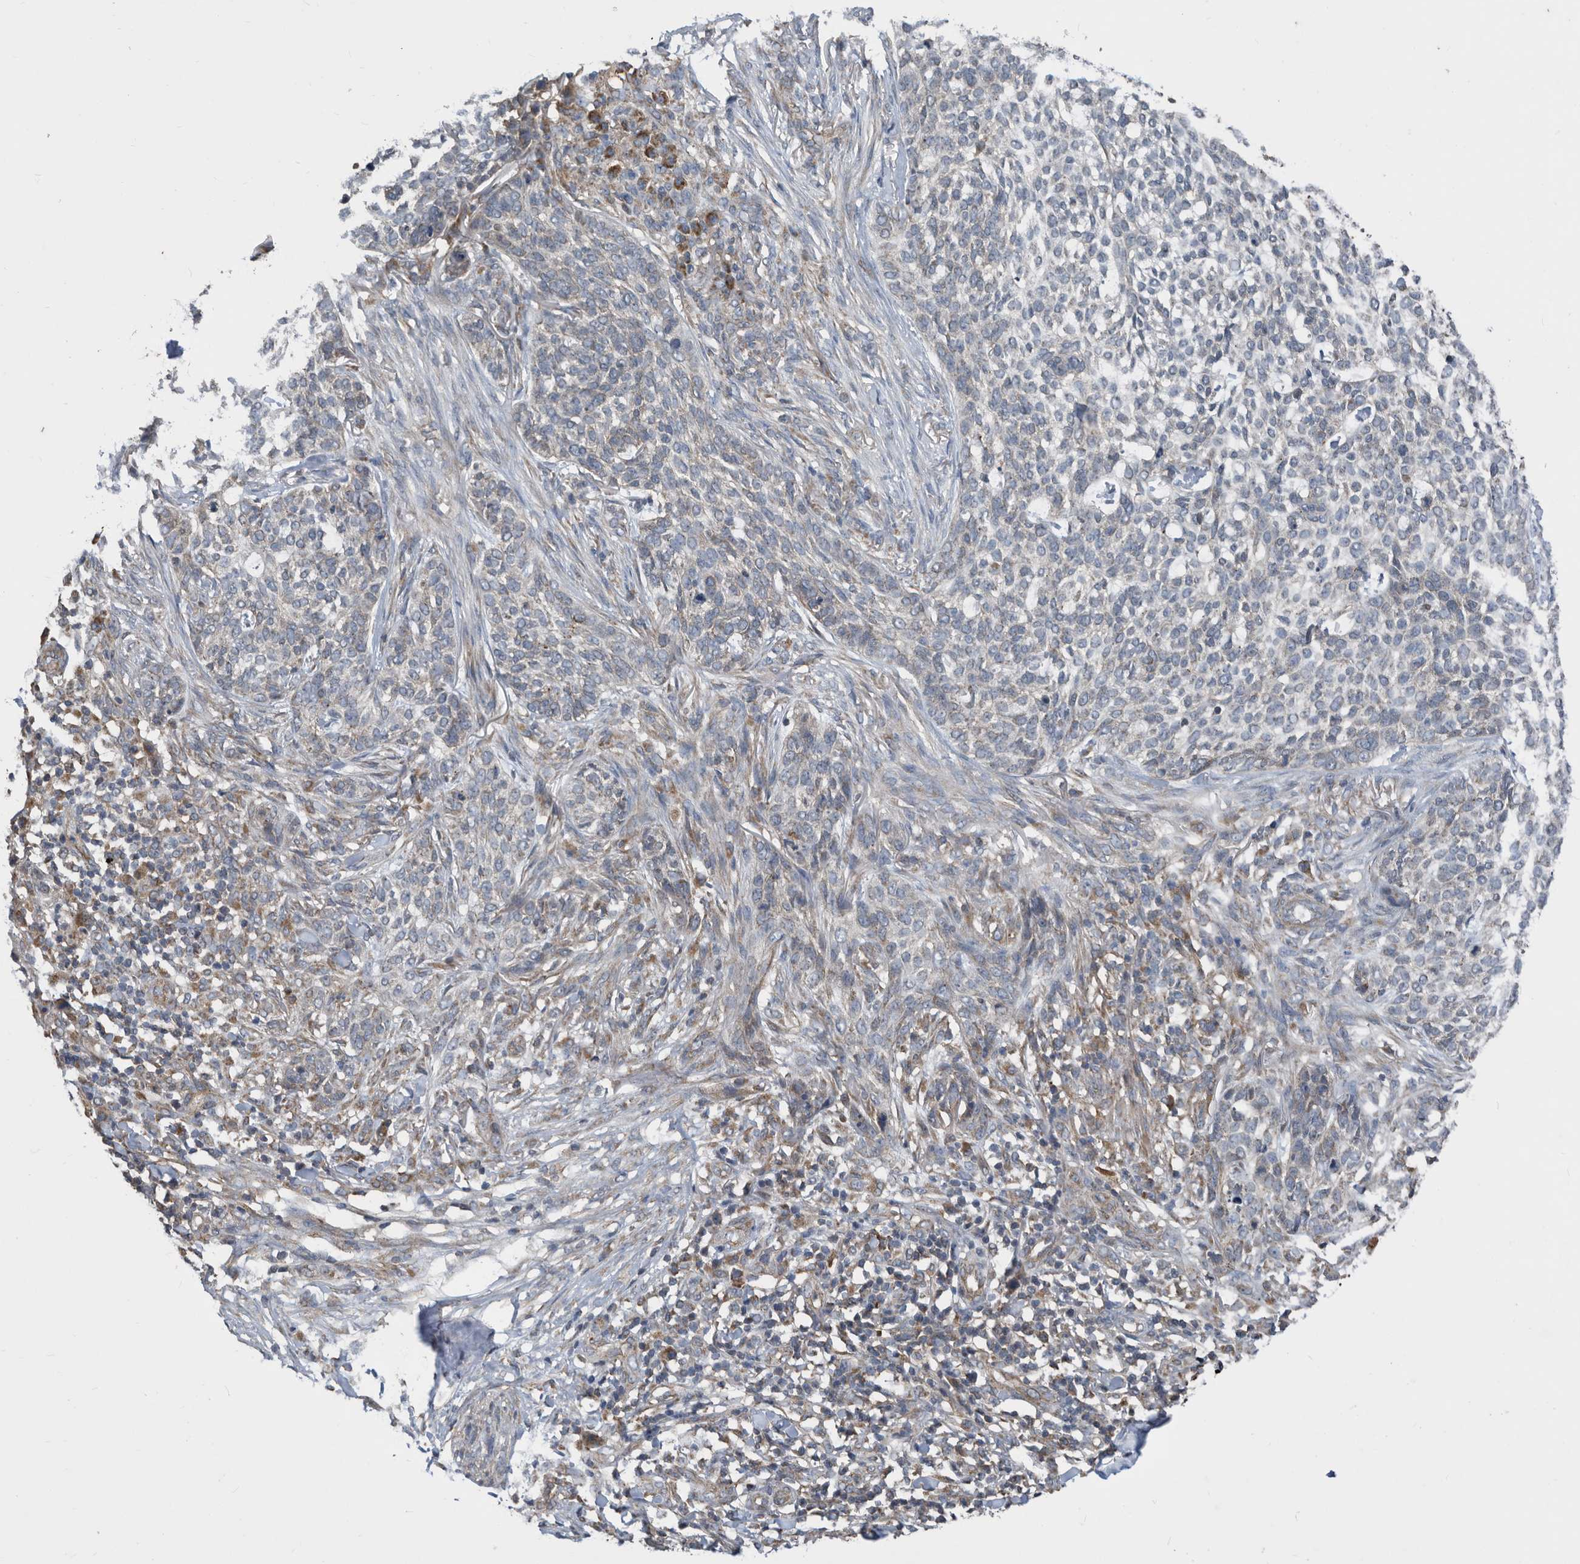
{"staining": {"intensity": "moderate", "quantity": "<25%", "location": "cytoplasmic/membranous"}, "tissue": "skin cancer", "cell_type": "Tumor cells", "image_type": "cancer", "snomed": [{"axis": "morphology", "description": "Basal cell carcinoma"}, {"axis": "topography", "description": "Skin"}], "caption": "This image displays immunohistochemistry staining of human skin cancer (basal cell carcinoma), with low moderate cytoplasmic/membranous expression in approximately <25% of tumor cells.", "gene": "AFAP1", "patient": {"sex": "female", "age": 64}}